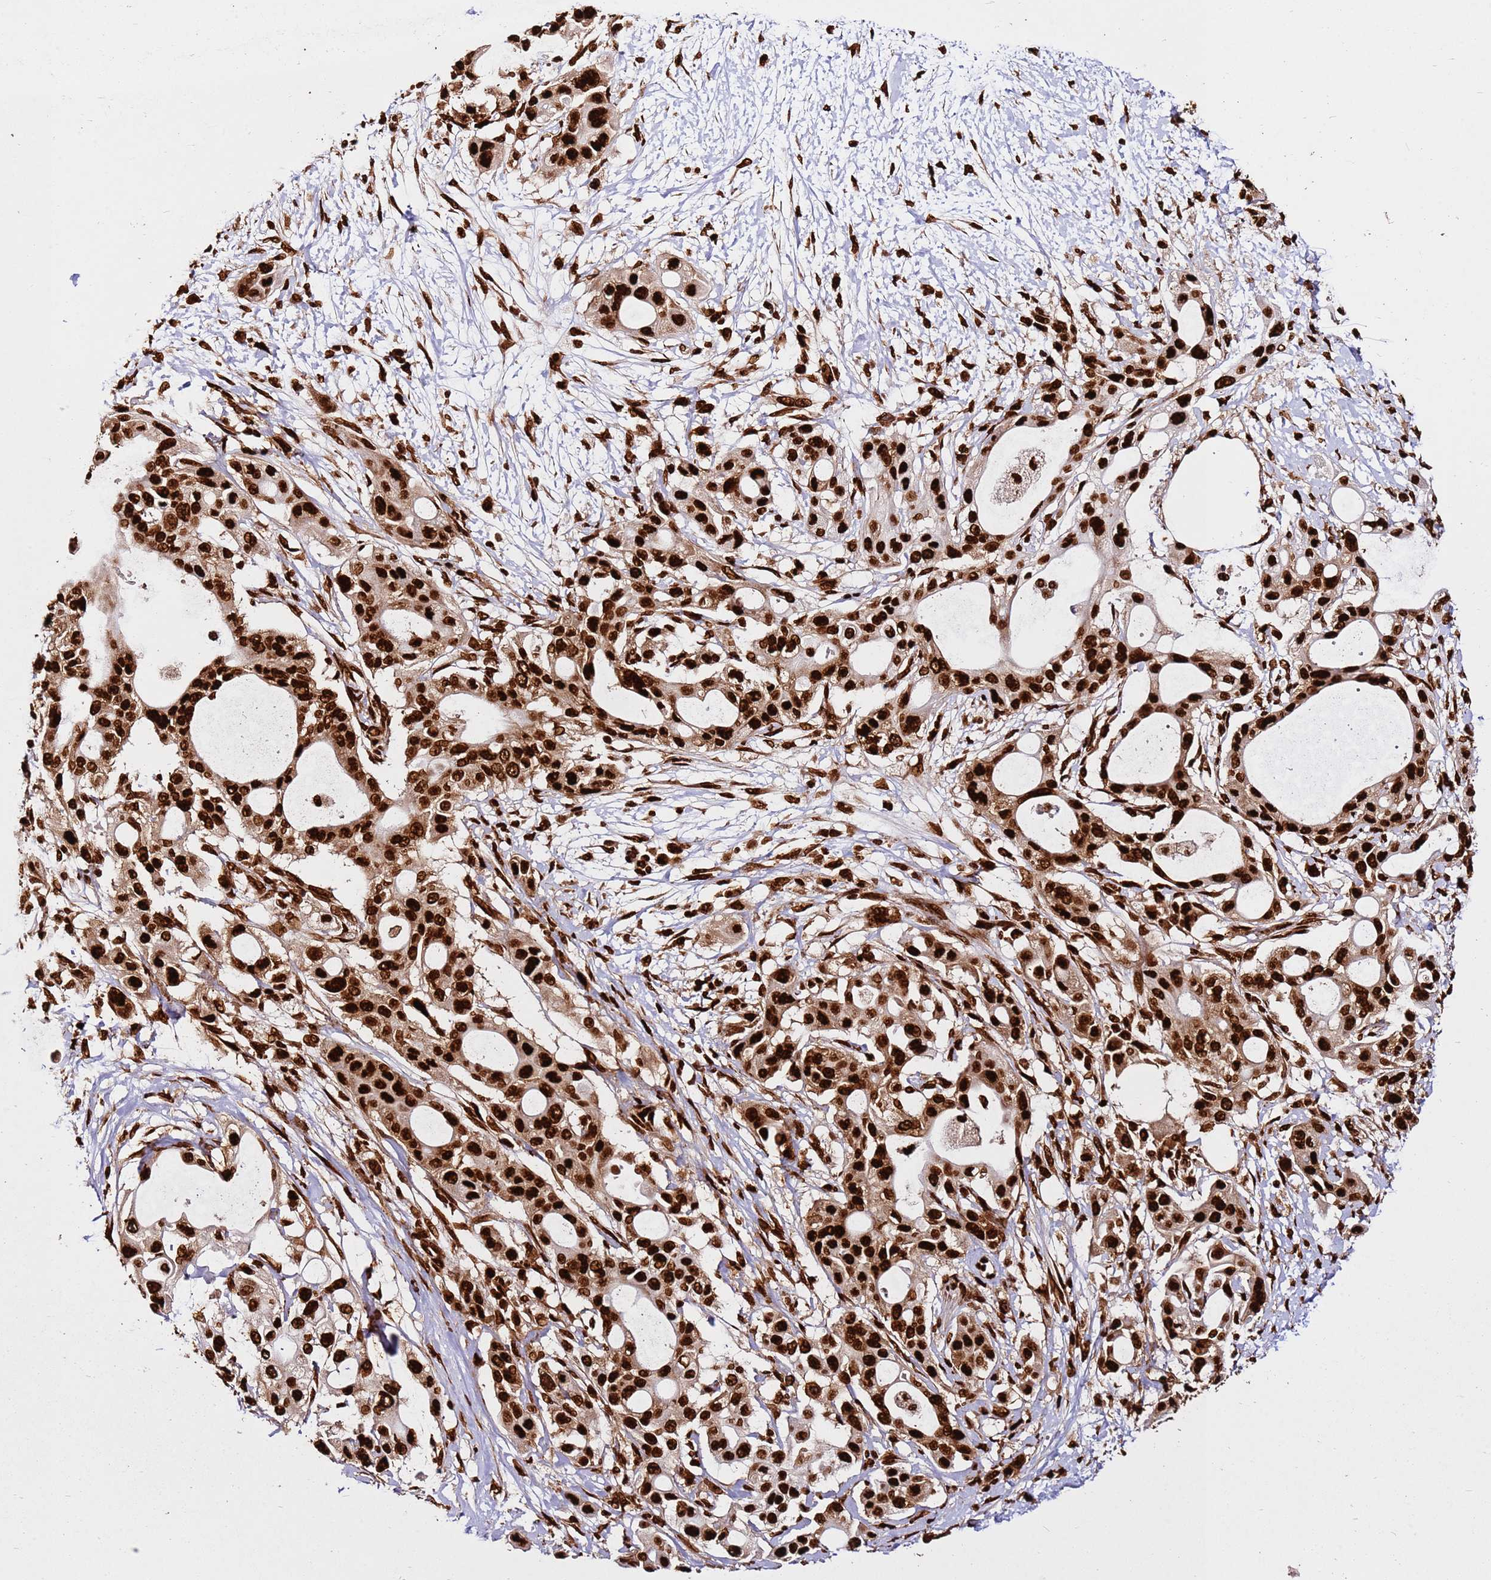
{"staining": {"intensity": "strong", "quantity": ">75%", "location": "nuclear"}, "tissue": "pancreatic cancer", "cell_type": "Tumor cells", "image_type": "cancer", "snomed": [{"axis": "morphology", "description": "Adenocarcinoma, NOS"}, {"axis": "topography", "description": "Pancreas"}], "caption": "DAB (3,3'-diaminobenzidine) immunohistochemical staining of human pancreatic cancer exhibits strong nuclear protein expression in approximately >75% of tumor cells.", "gene": "HNRNPAB", "patient": {"sex": "male", "age": 68}}